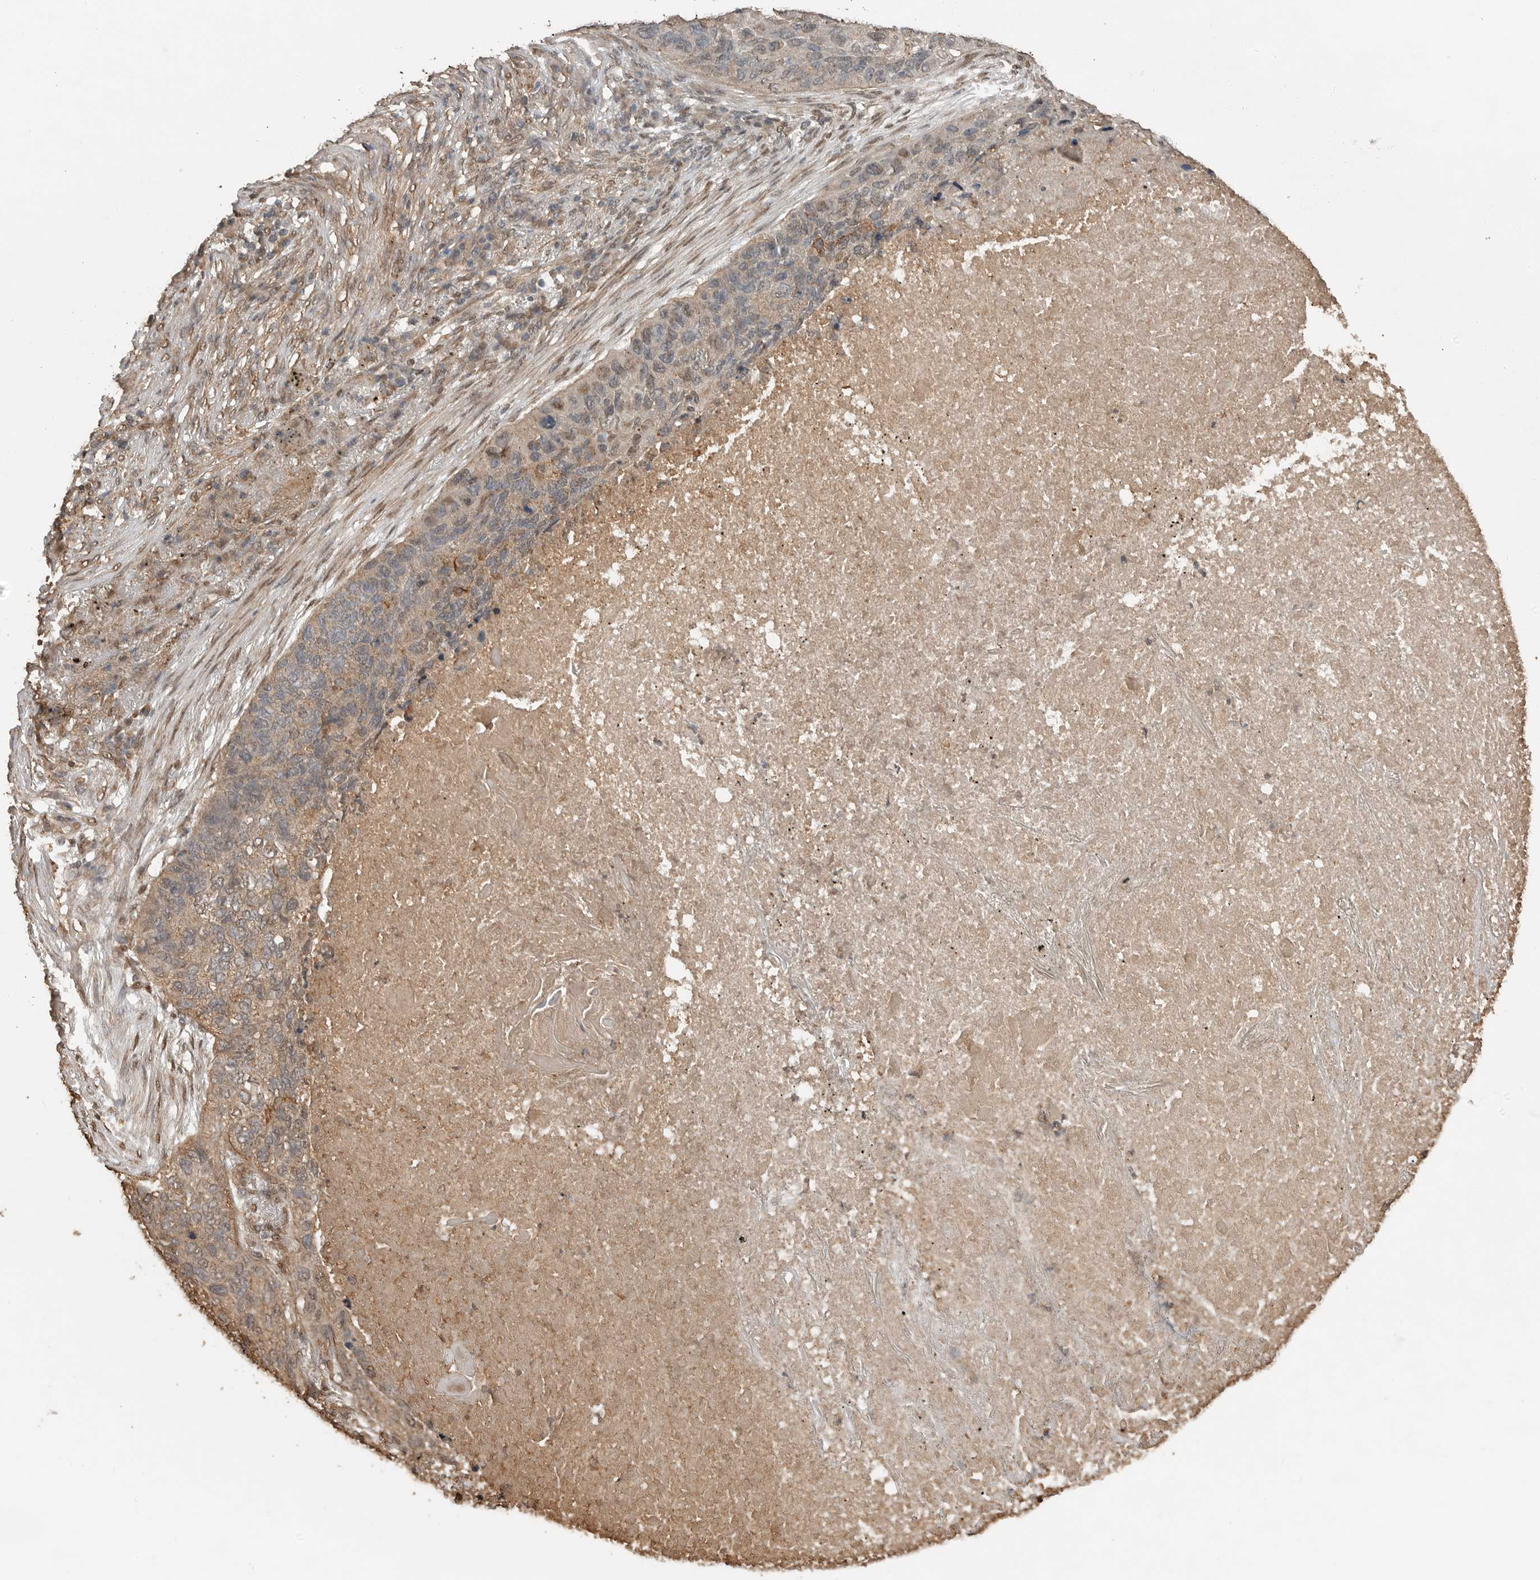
{"staining": {"intensity": "weak", "quantity": "25%-75%", "location": "cytoplasmic/membranous,nuclear"}, "tissue": "lung cancer", "cell_type": "Tumor cells", "image_type": "cancer", "snomed": [{"axis": "morphology", "description": "Squamous cell carcinoma, NOS"}, {"axis": "topography", "description": "Lung"}], "caption": "Protein positivity by immunohistochemistry exhibits weak cytoplasmic/membranous and nuclear expression in approximately 25%-75% of tumor cells in lung squamous cell carcinoma.", "gene": "BLZF1", "patient": {"sex": "female", "age": 63}}